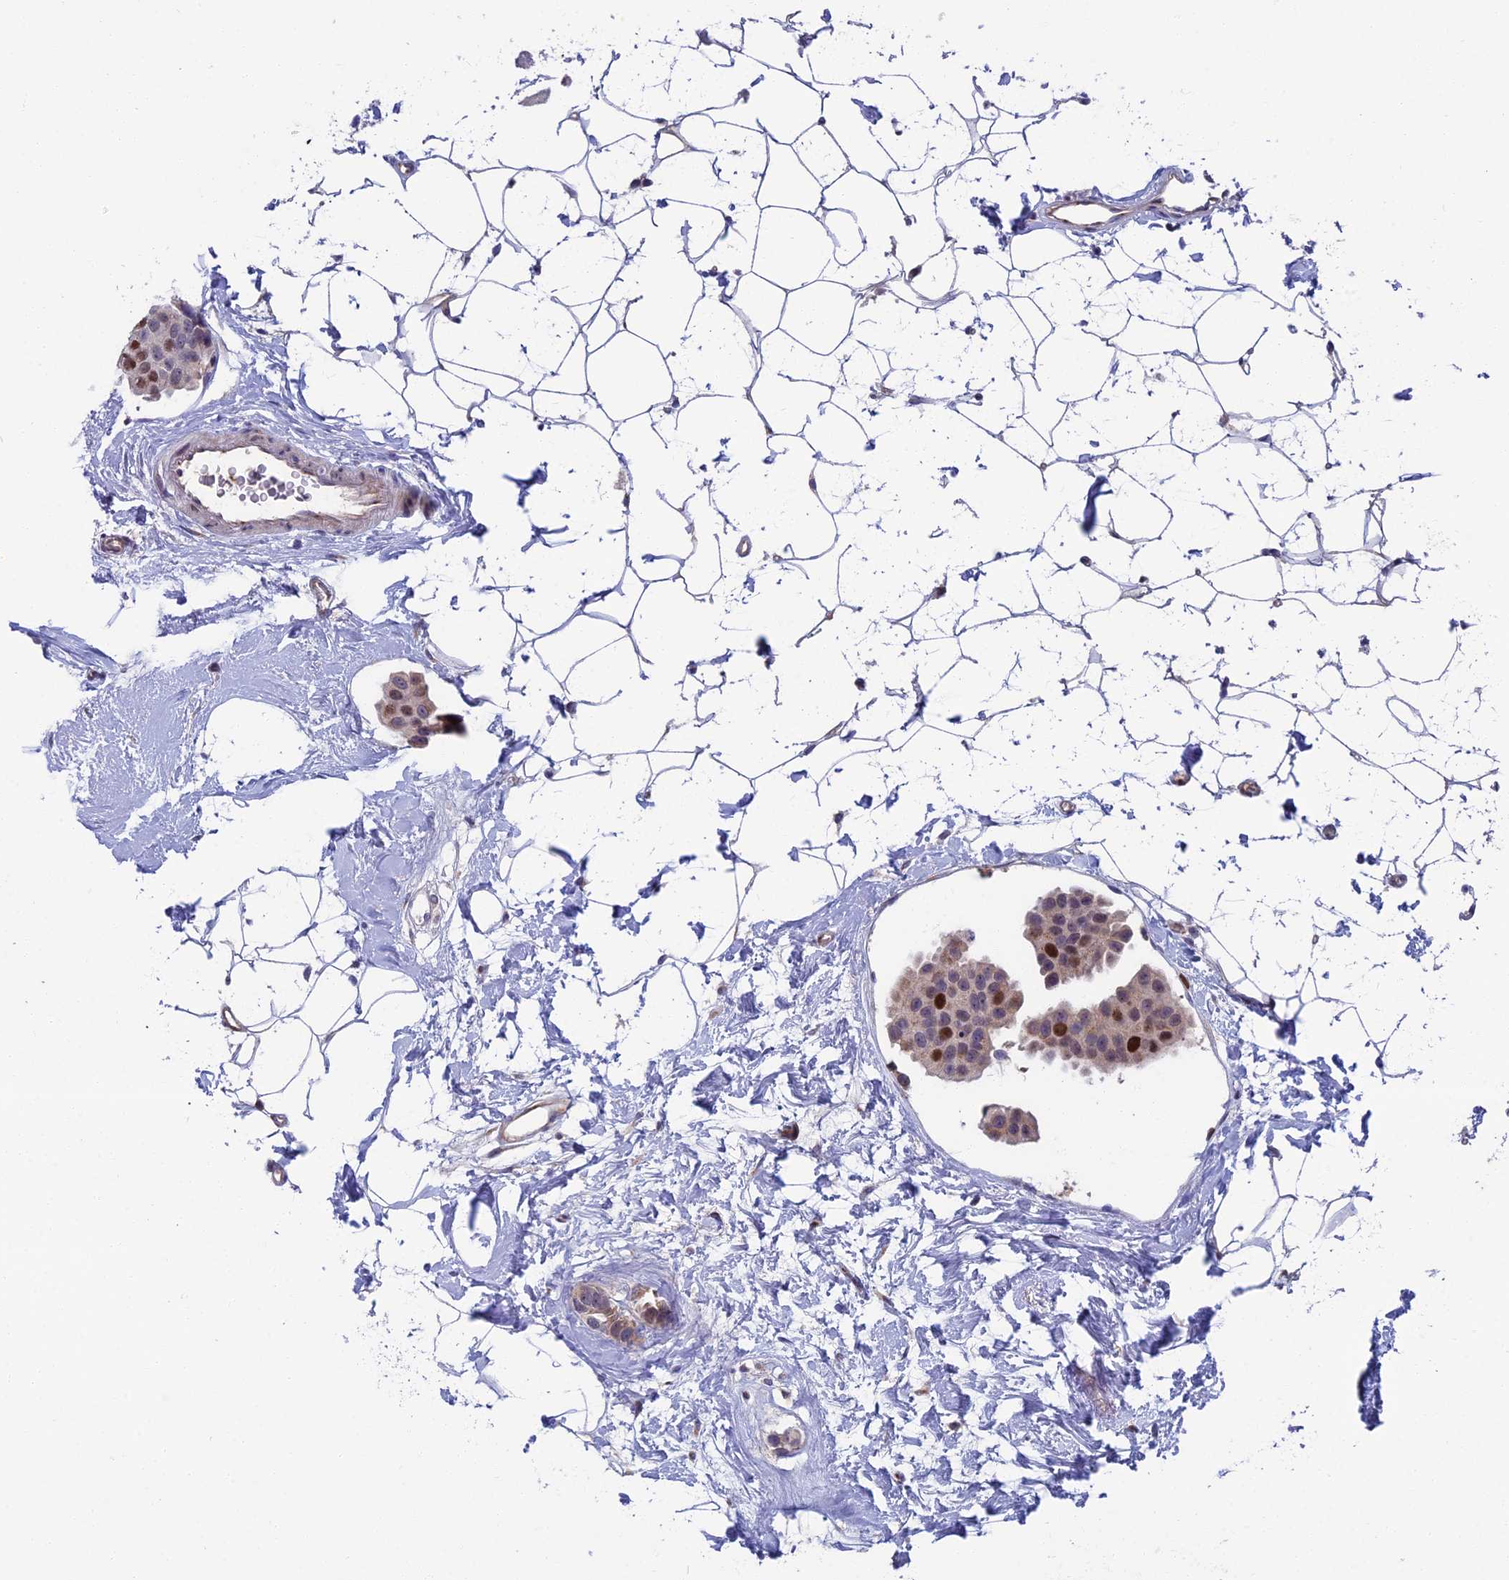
{"staining": {"intensity": "strong", "quantity": "<25%", "location": "nuclear"}, "tissue": "breast cancer", "cell_type": "Tumor cells", "image_type": "cancer", "snomed": [{"axis": "morphology", "description": "Normal tissue, NOS"}, {"axis": "morphology", "description": "Duct carcinoma"}, {"axis": "topography", "description": "Breast"}], "caption": "Brown immunohistochemical staining in intraductal carcinoma (breast) shows strong nuclear expression in approximately <25% of tumor cells.", "gene": "LIG1", "patient": {"sex": "female", "age": 39}}